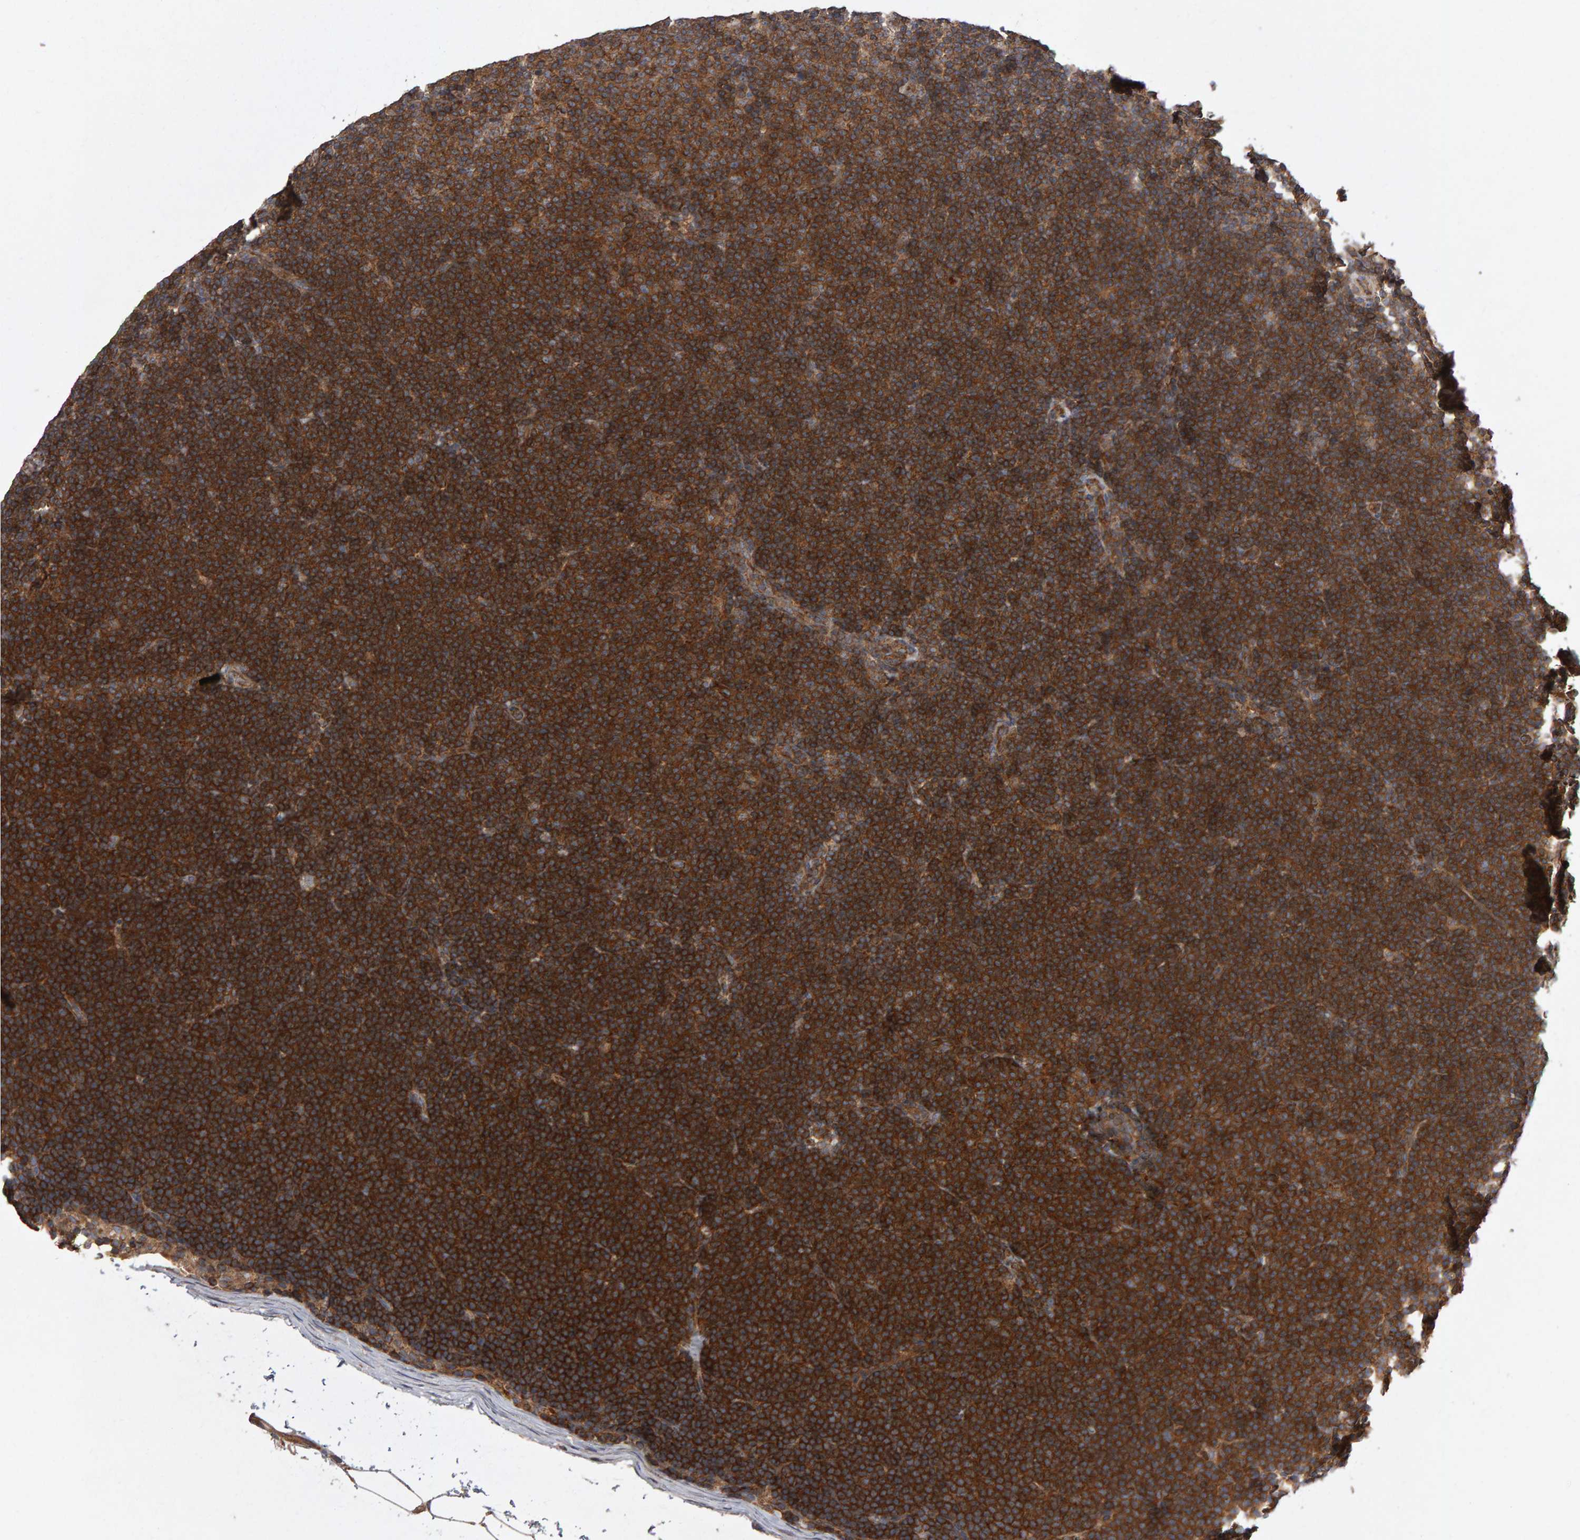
{"staining": {"intensity": "strong", "quantity": ">75%", "location": "cytoplasmic/membranous"}, "tissue": "lymphoma", "cell_type": "Tumor cells", "image_type": "cancer", "snomed": [{"axis": "morphology", "description": "Malignant lymphoma, non-Hodgkin's type, Low grade"}, {"axis": "topography", "description": "Lymph node"}], "caption": "This is an image of immunohistochemistry (IHC) staining of lymphoma, which shows strong expression in the cytoplasmic/membranous of tumor cells.", "gene": "PGS1", "patient": {"sex": "female", "age": 53}}